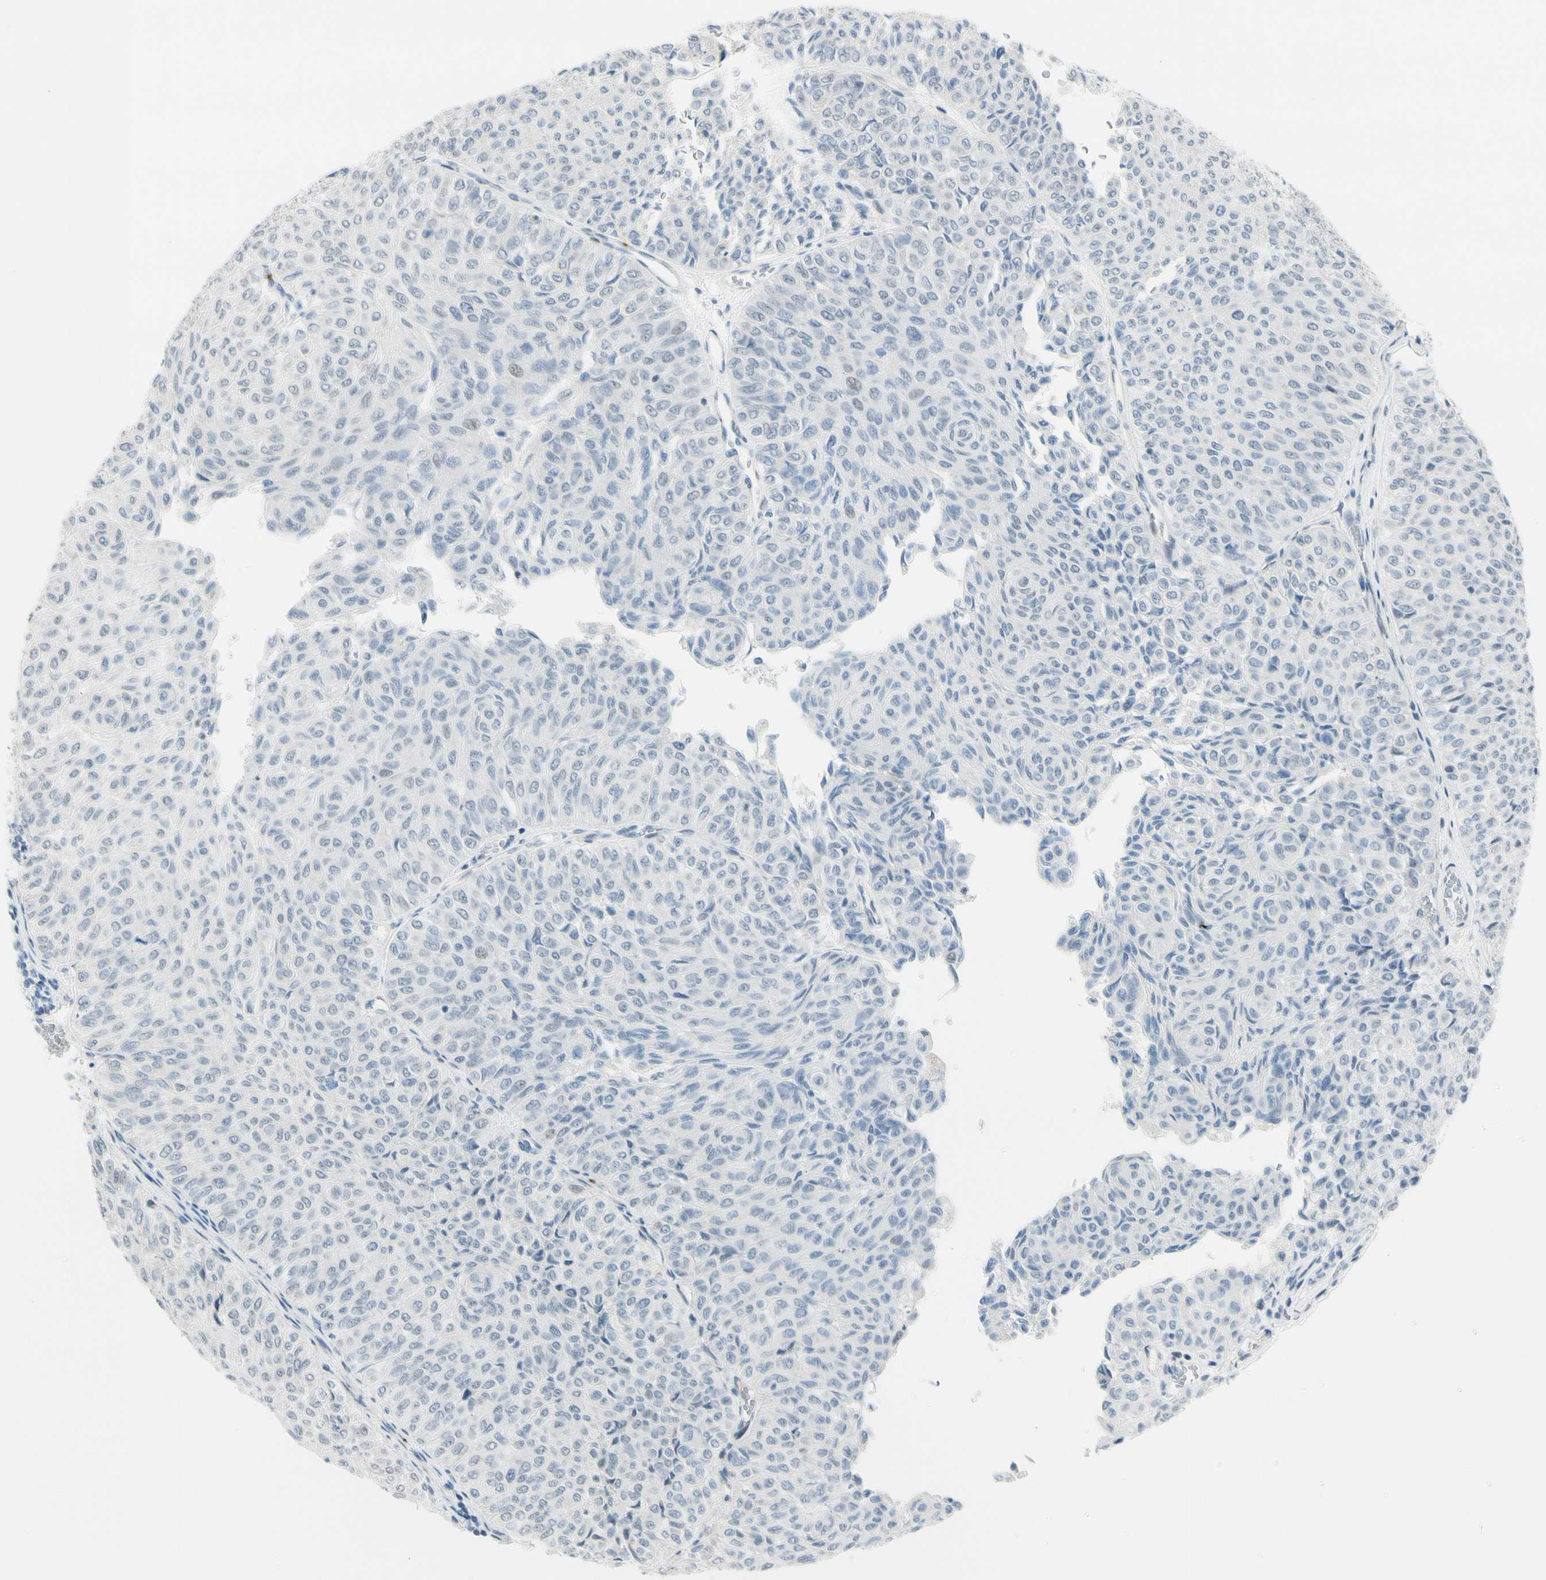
{"staining": {"intensity": "negative", "quantity": "none", "location": "none"}, "tissue": "urothelial cancer", "cell_type": "Tumor cells", "image_type": "cancer", "snomed": [{"axis": "morphology", "description": "Urothelial carcinoma, Low grade"}, {"axis": "topography", "description": "Urinary bladder"}], "caption": "The micrograph displays no significant positivity in tumor cells of urothelial cancer.", "gene": "B4GALNT1", "patient": {"sex": "male", "age": 78}}